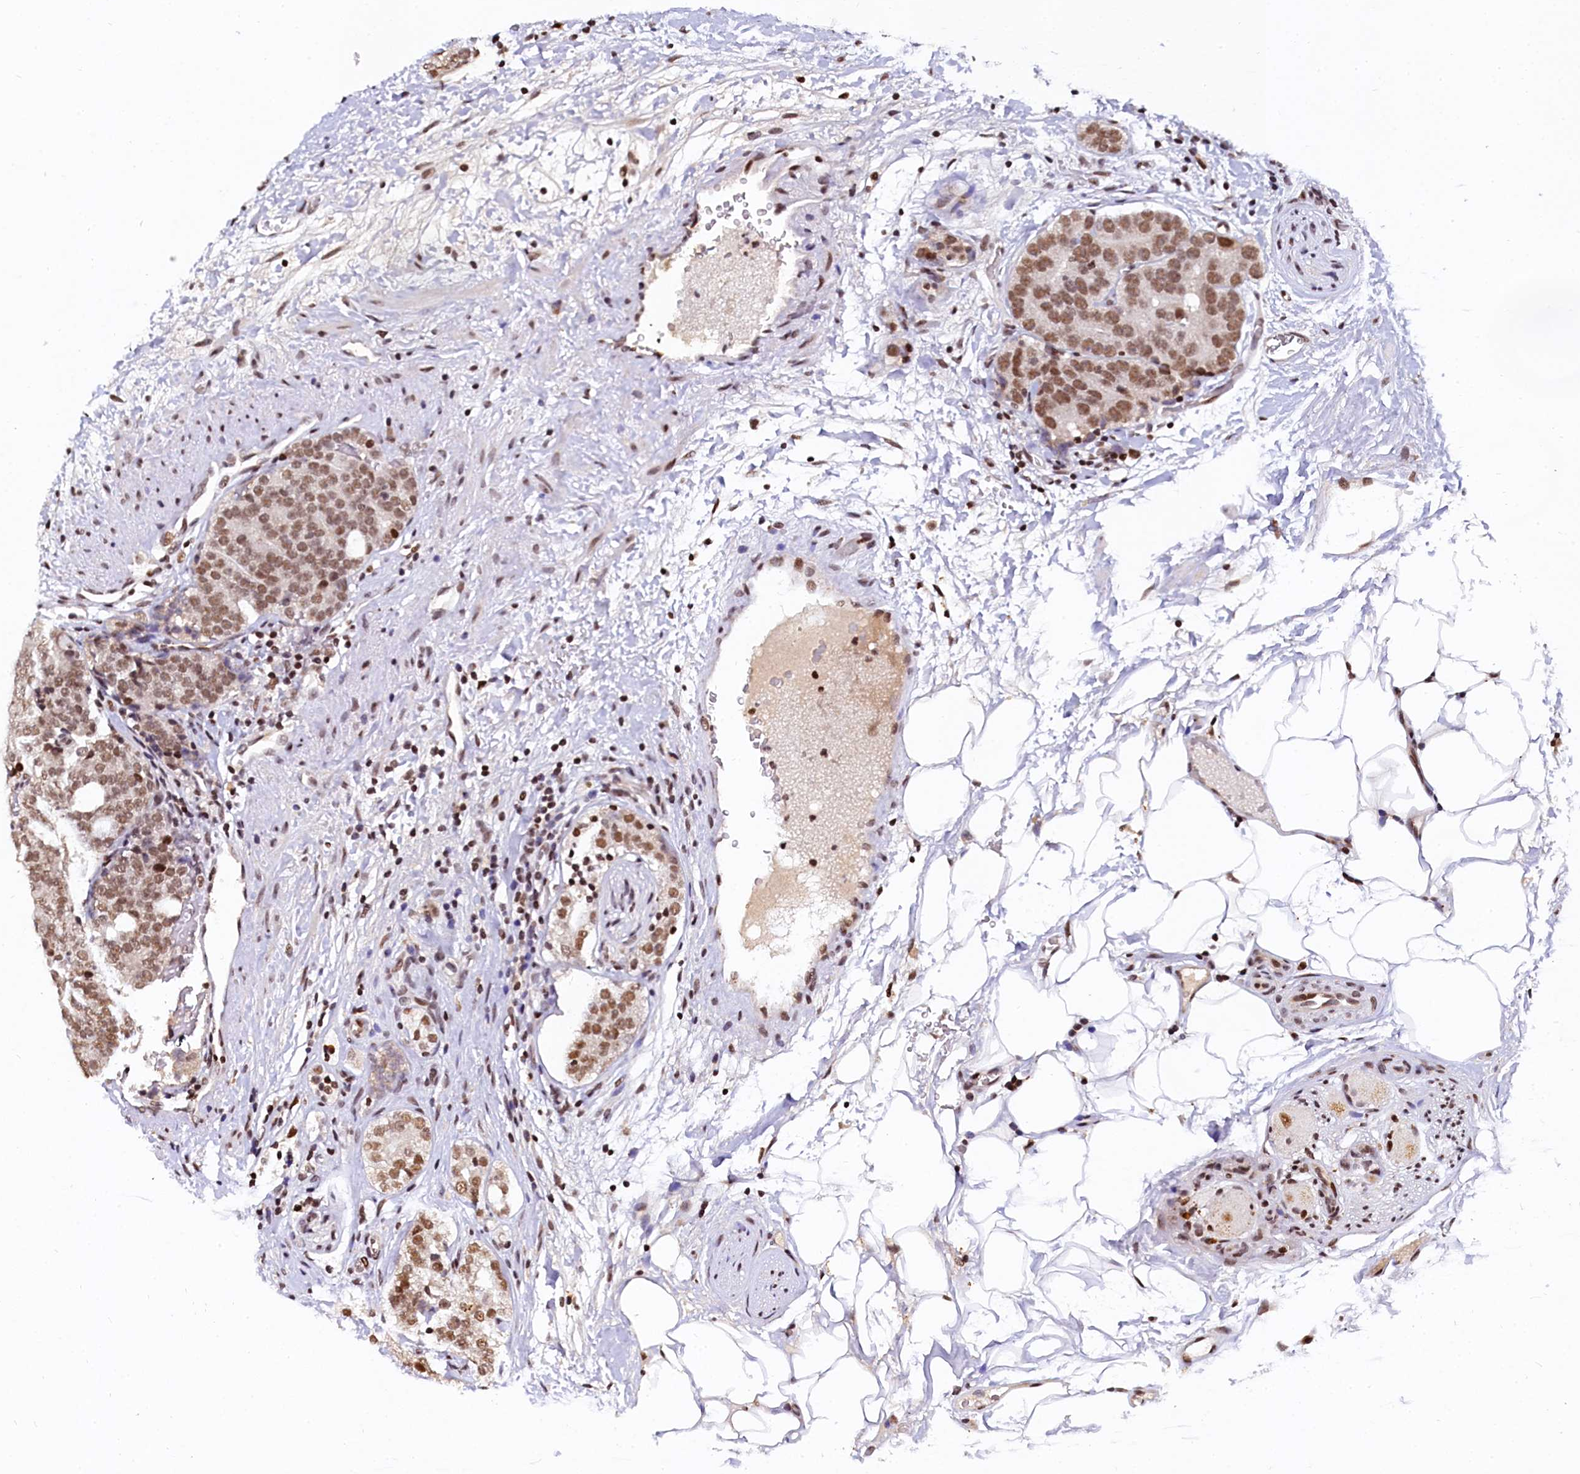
{"staining": {"intensity": "moderate", "quantity": ">75%", "location": "nuclear"}, "tissue": "prostate cancer", "cell_type": "Tumor cells", "image_type": "cancer", "snomed": [{"axis": "morphology", "description": "Adenocarcinoma, High grade"}, {"axis": "topography", "description": "Prostate"}], "caption": "Immunohistochemical staining of prostate cancer demonstrates medium levels of moderate nuclear protein expression in about >75% of tumor cells. Using DAB (brown) and hematoxylin (blue) stains, captured at high magnification using brightfield microscopy.", "gene": "FAM217B", "patient": {"sex": "male", "age": 56}}